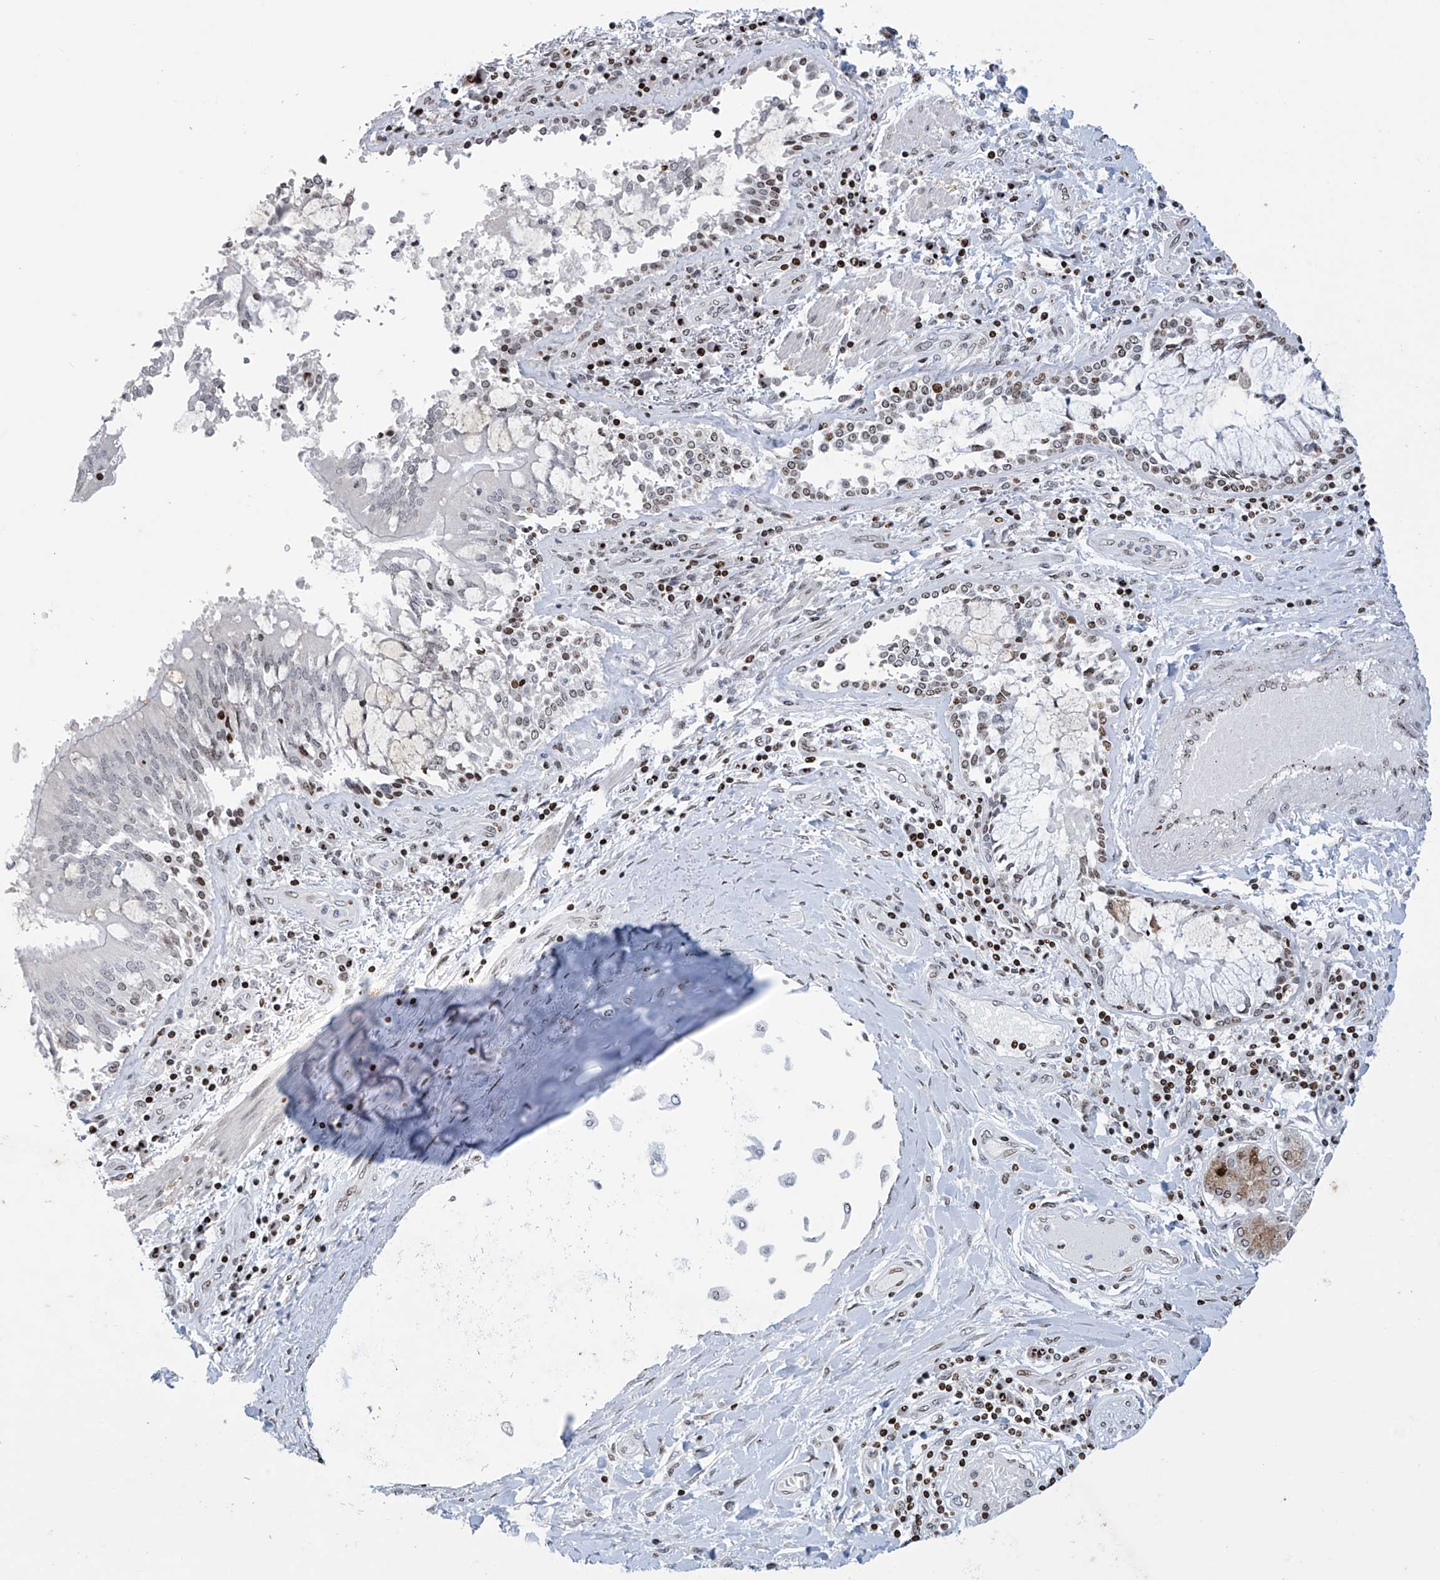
{"staining": {"intensity": "negative", "quantity": "none", "location": "none"}, "tissue": "adipose tissue", "cell_type": "Adipocytes", "image_type": "normal", "snomed": [{"axis": "morphology", "description": "Normal tissue, NOS"}, {"axis": "topography", "description": "Cartilage tissue"}, {"axis": "topography", "description": "Bronchus"}, {"axis": "topography", "description": "Lung"}, {"axis": "topography", "description": "Peripheral nerve tissue"}], "caption": "The micrograph shows no significant positivity in adipocytes of adipose tissue.", "gene": "RFX7", "patient": {"sex": "female", "age": 49}}